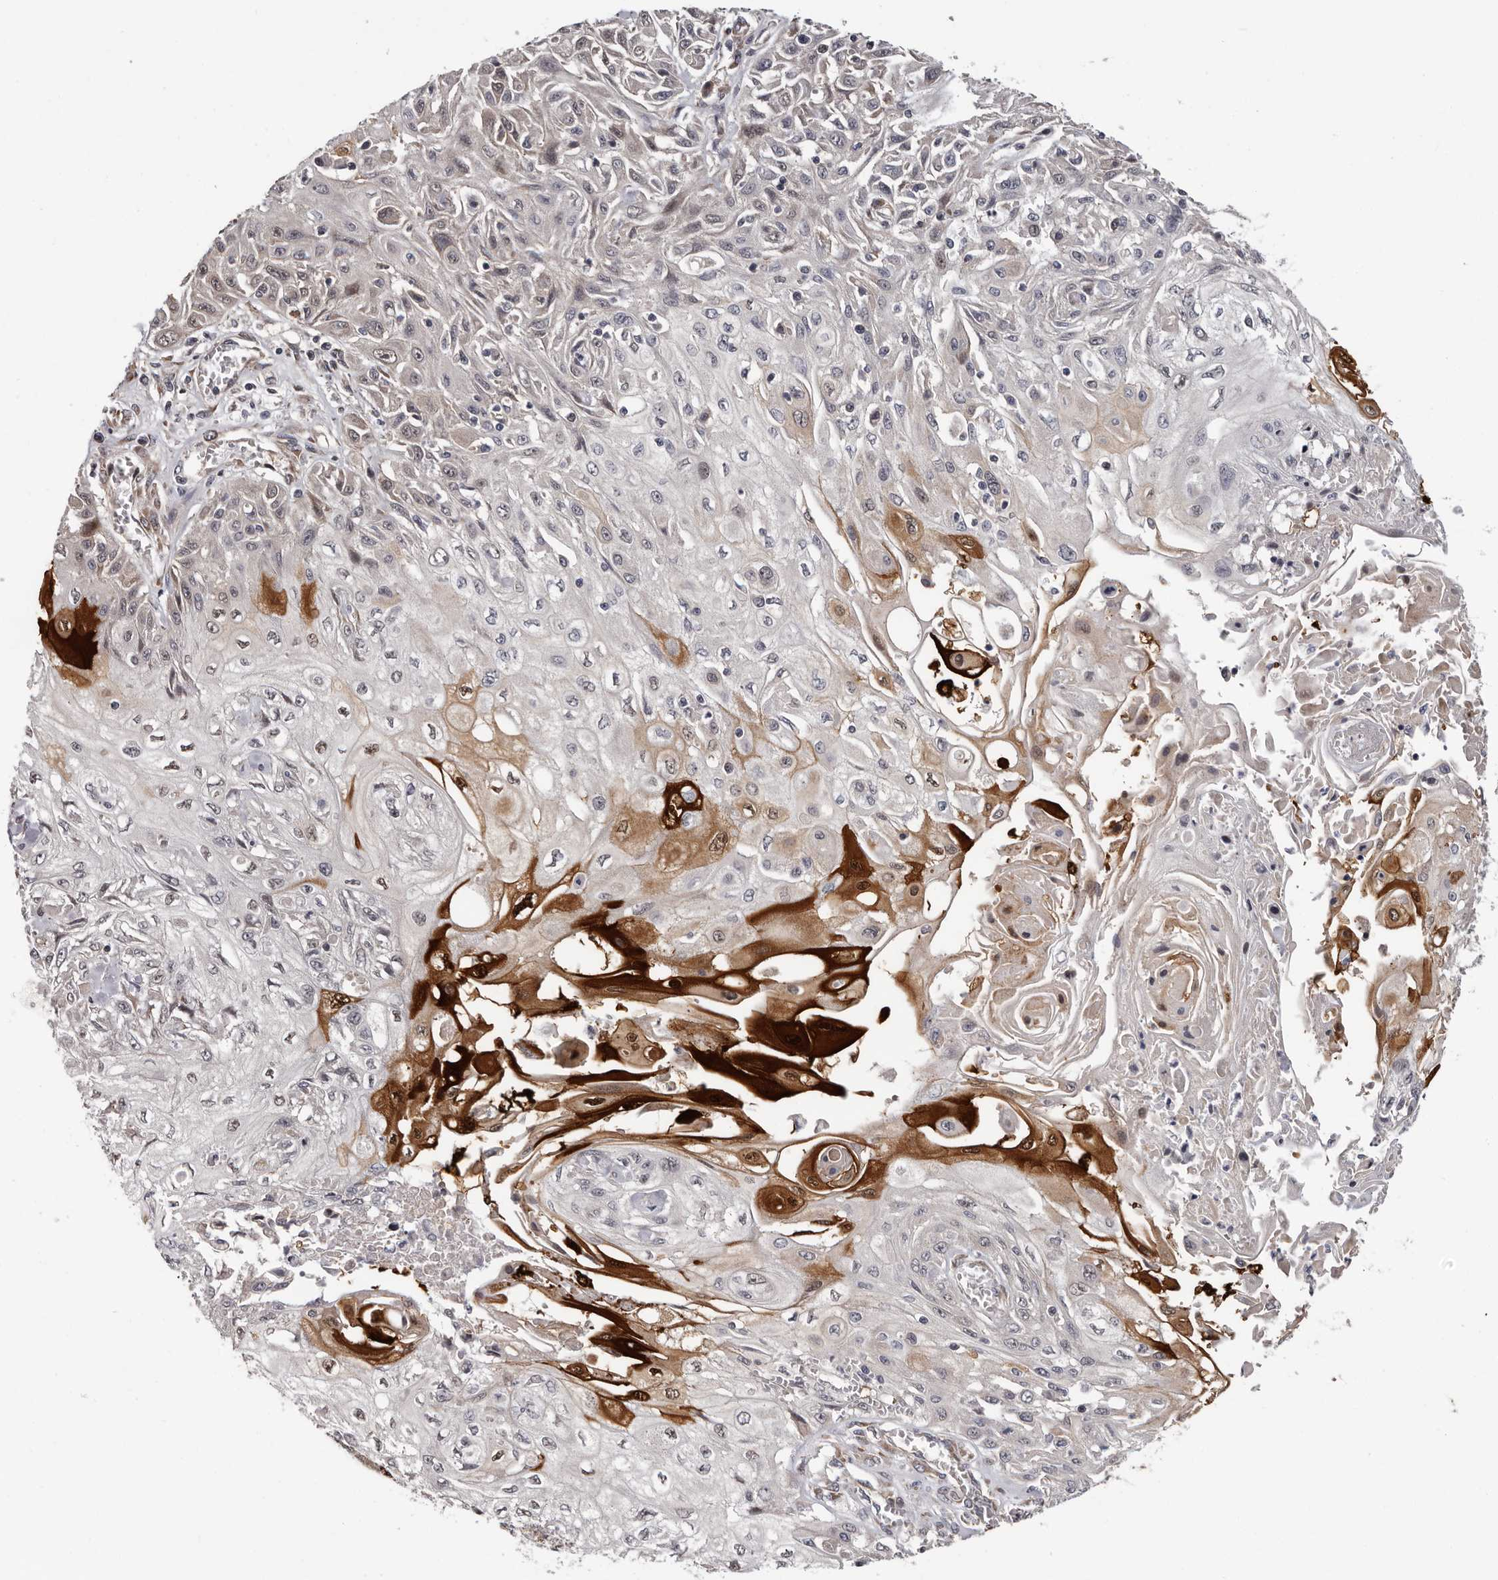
{"staining": {"intensity": "strong", "quantity": "<25%", "location": "cytoplasmic/membranous,nuclear"}, "tissue": "skin cancer", "cell_type": "Tumor cells", "image_type": "cancer", "snomed": [{"axis": "morphology", "description": "Squamous cell carcinoma, NOS"}, {"axis": "morphology", "description": "Squamous cell carcinoma, metastatic, NOS"}, {"axis": "topography", "description": "Skin"}, {"axis": "topography", "description": "Lymph node"}], "caption": "Human skin cancer (squamous cell carcinoma) stained with a brown dye shows strong cytoplasmic/membranous and nuclear positive expression in about <25% of tumor cells.", "gene": "MED8", "patient": {"sex": "male", "age": 75}}